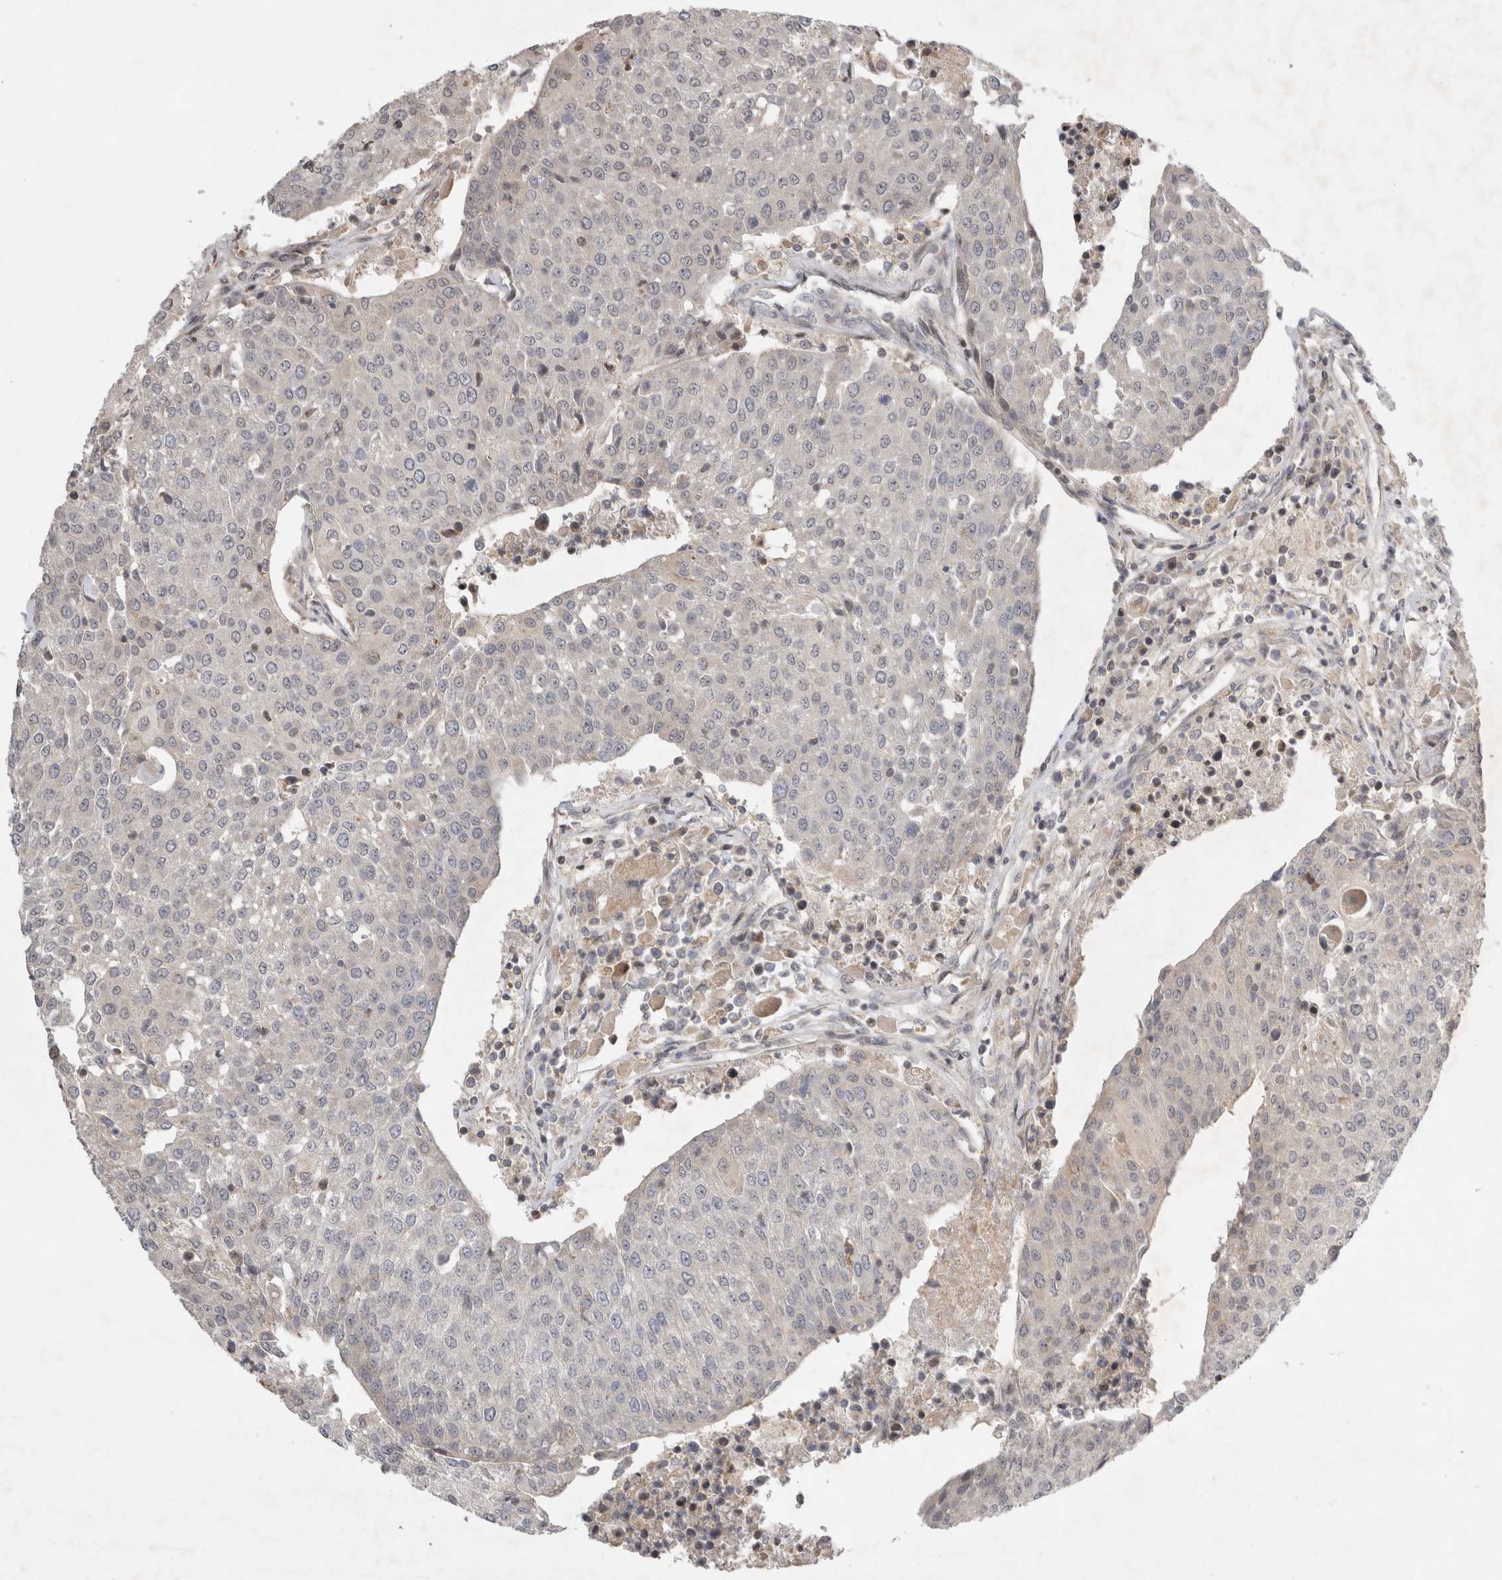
{"staining": {"intensity": "negative", "quantity": "none", "location": "none"}, "tissue": "urothelial cancer", "cell_type": "Tumor cells", "image_type": "cancer", "snomed": [{"axis": "morphology", "description": "Urothelial carcinoma, High grade"}, {"axis": "topography", "description": "Urinary bladder"}], "caption": "This is an immunohistochemistry micrograph of human urothelial cancer. There is no staining in tumor cells.", "gene": "EIF2AK1", "patient": {"sex": "female", "age": 85}}